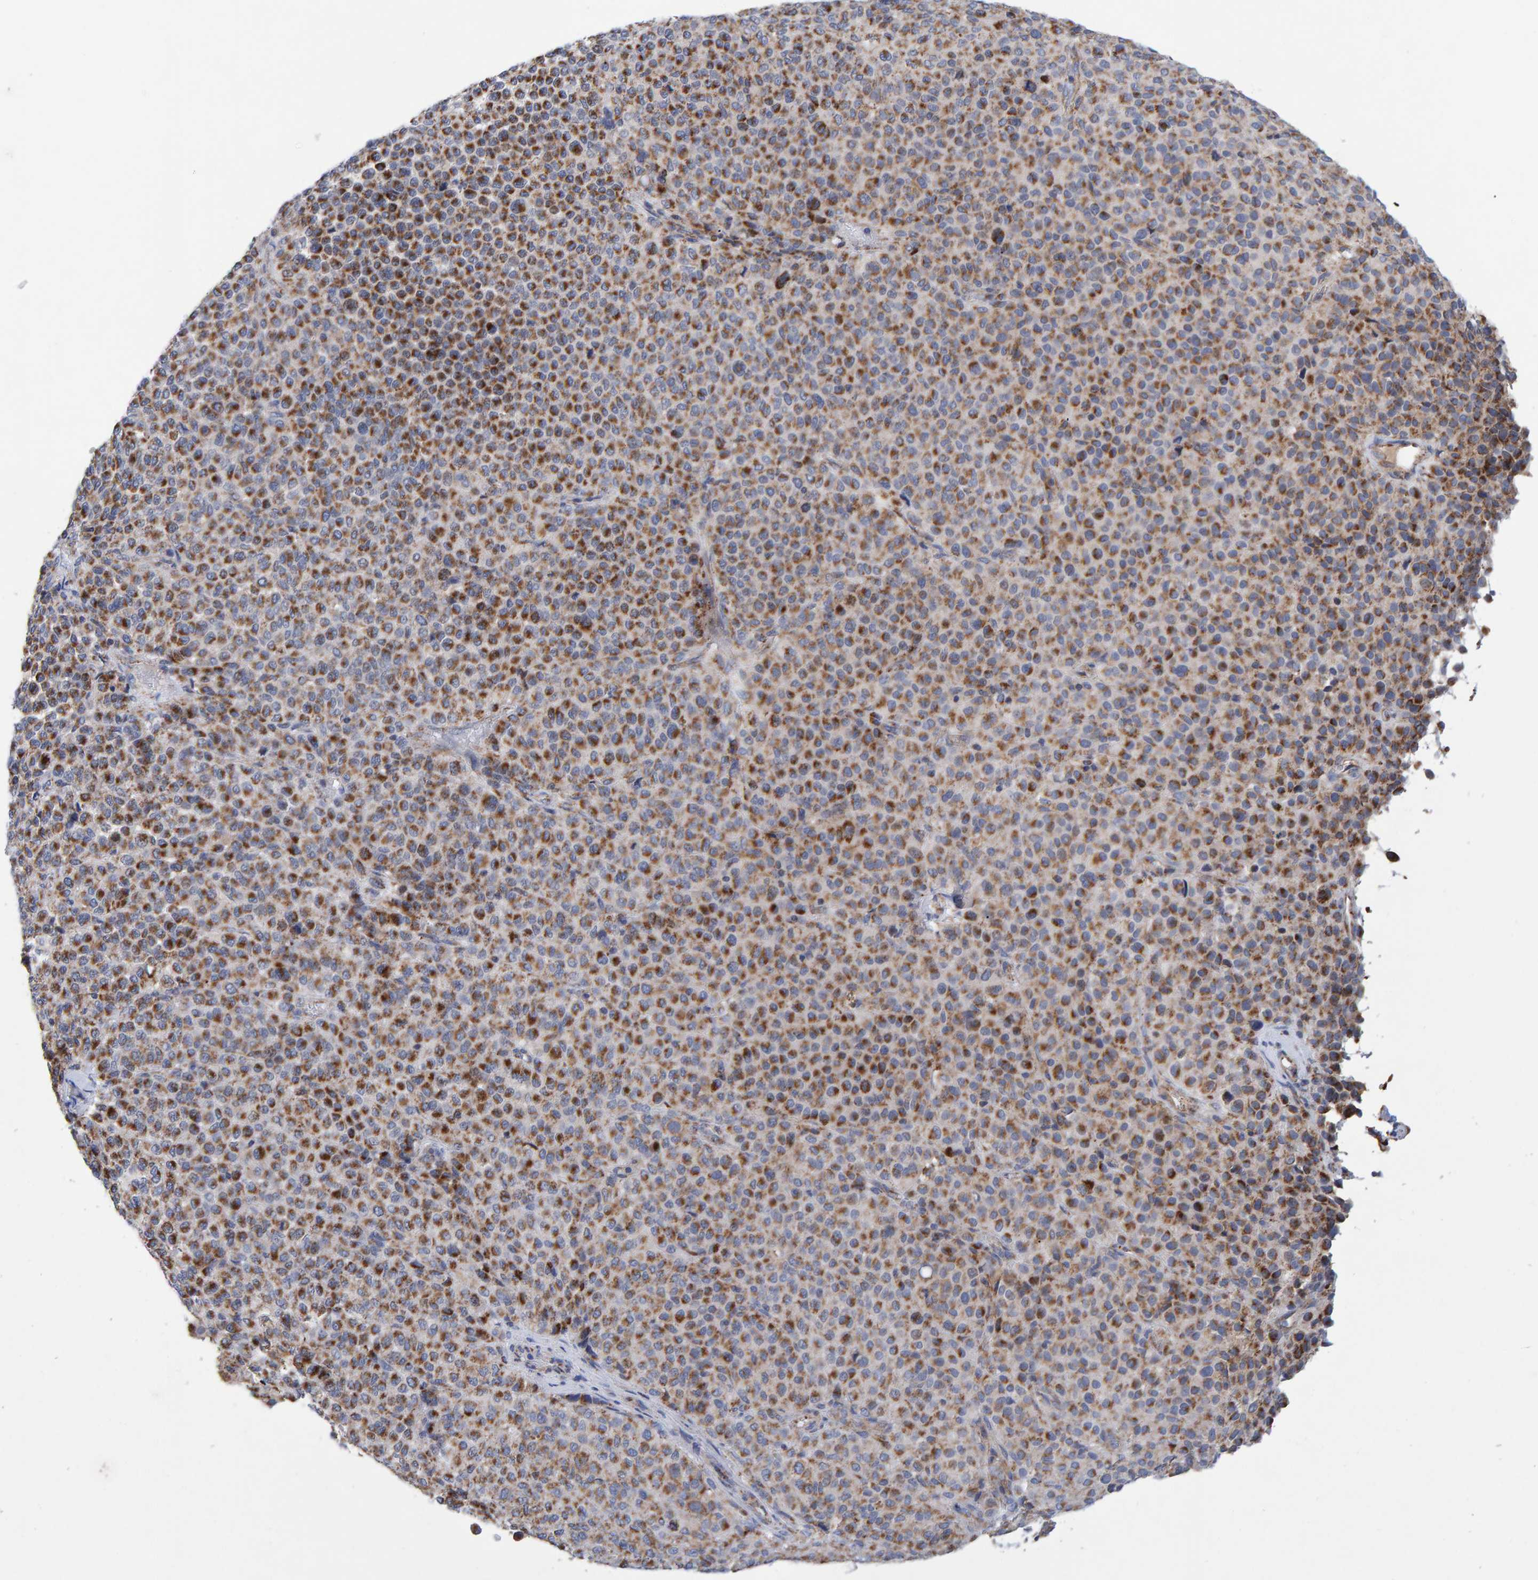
{"staining": {"intensity": "moderate", "quantity": "25%-75%", "location": "cytoplasmic/membranous"}, "tissue": "melanoma", "cell_type": "Tumor cells", "image_type": "cancer", "snomed": [{"axis": "morphology", "description": "Malignant melanoma, Metastatic site"}, {"axis": "topography", "description": "Pancreas"}], "caption": "Immunohistochemical staining of human malignant melanoma (metastatic site) shows medium levels of moderate cytoplasmic/membranous protein expression in approximately 25%-75% of tumor cells.", "gene": "EFR3A", "patient": {"sex": "female", "age": 30}}